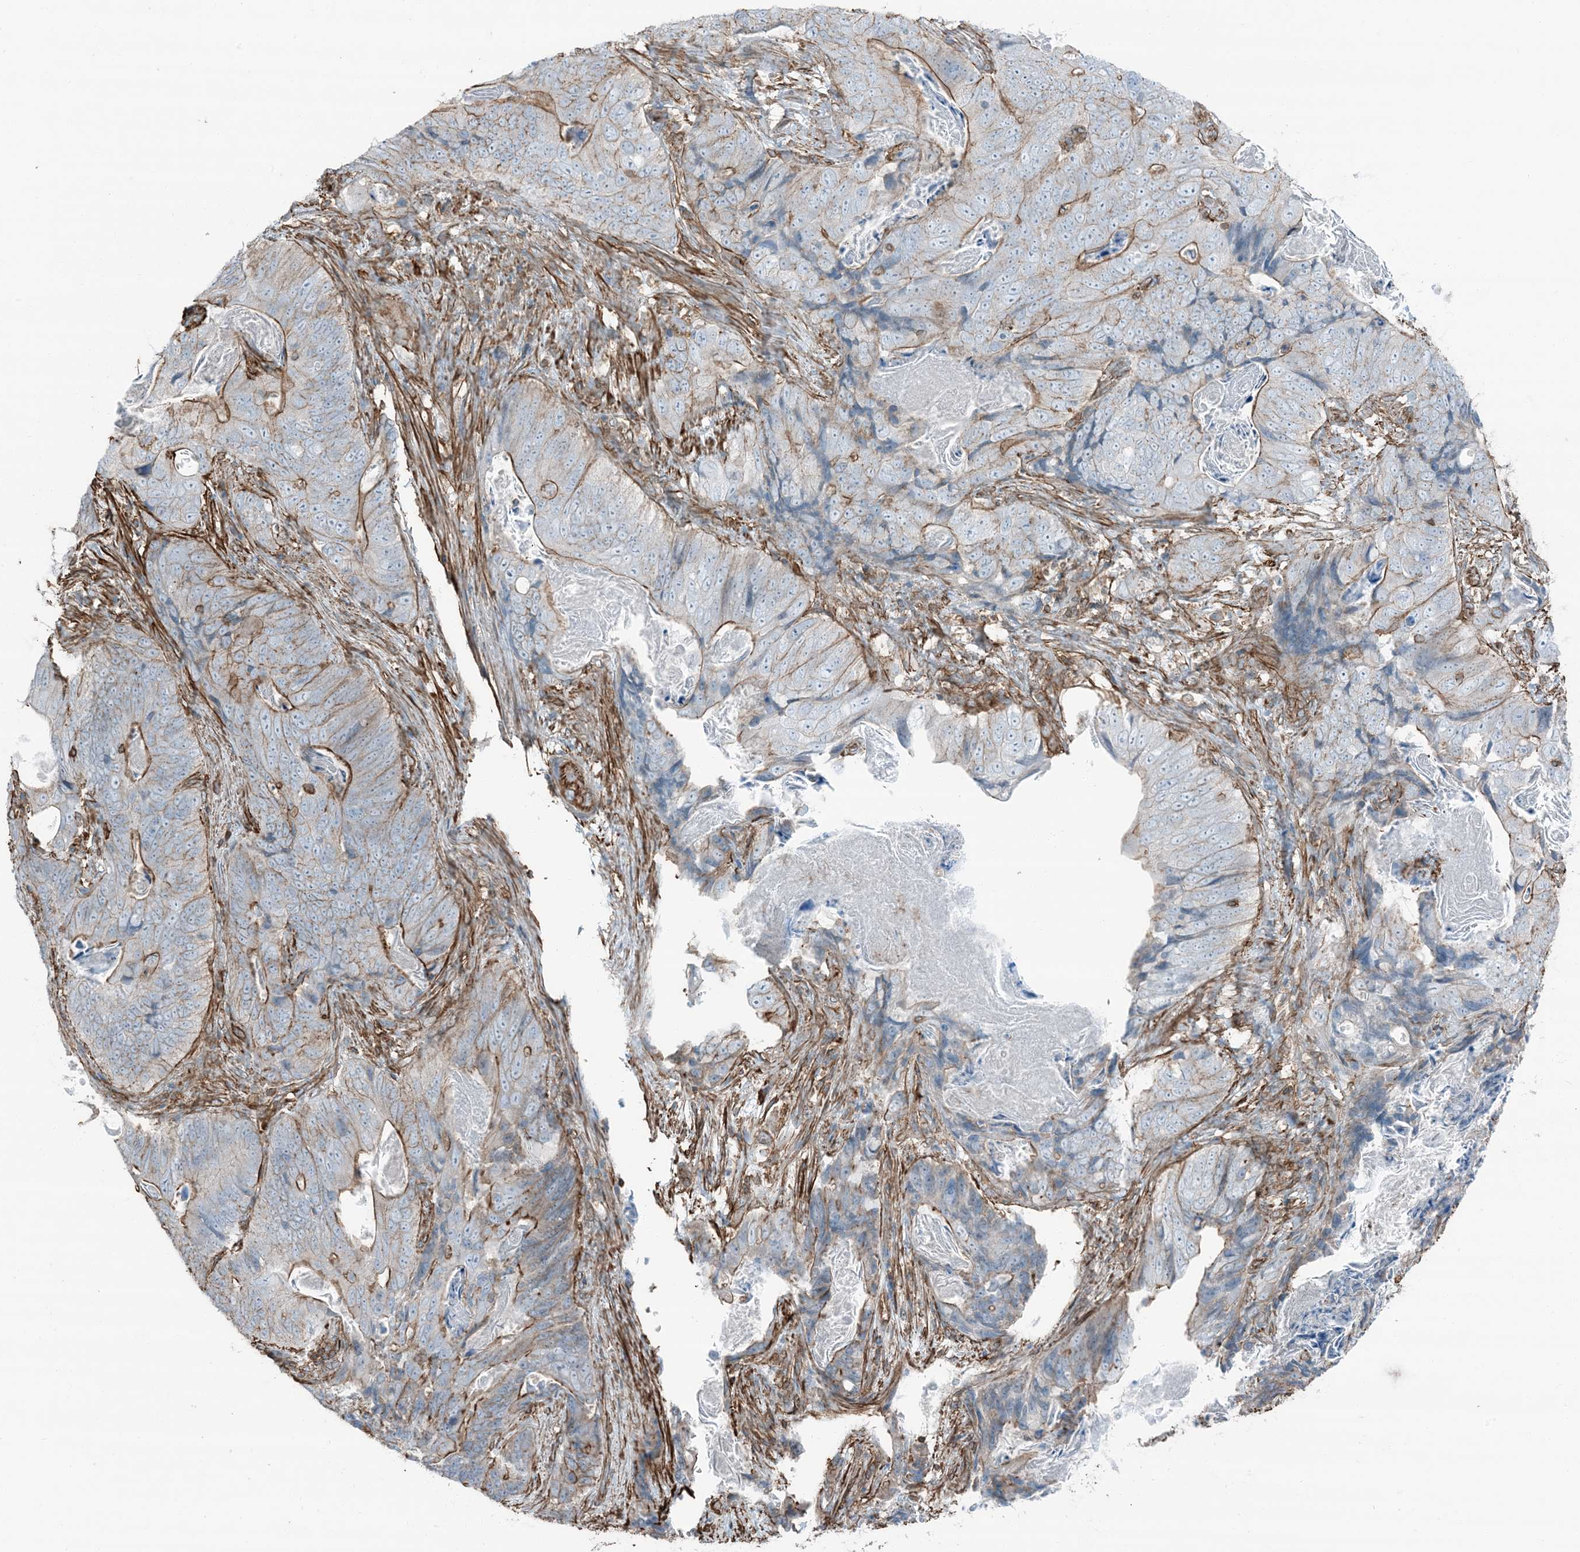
{"staining": {"intensity": "moderate", "quantity": "25%-75%", "location": "cytoplasmic/membranous"}, "tissue": "stomach cancer", "cell_type": "Tumor cells", "image_type": "cancer", "snomed": [{"axis": "morphology", "description": "Normal tissue, NOS"}, {"axis": "morphology", "description": "Adenocarcinoma, NOS"}, {"axis": "topography", "description": "Stomach"}], "caption": "Human stomach cancer stained with a protein marker shows moderate staining in tumor cells.", "gene": "APOBEC3C", "patient": {"sex": "female", "age": 89}}